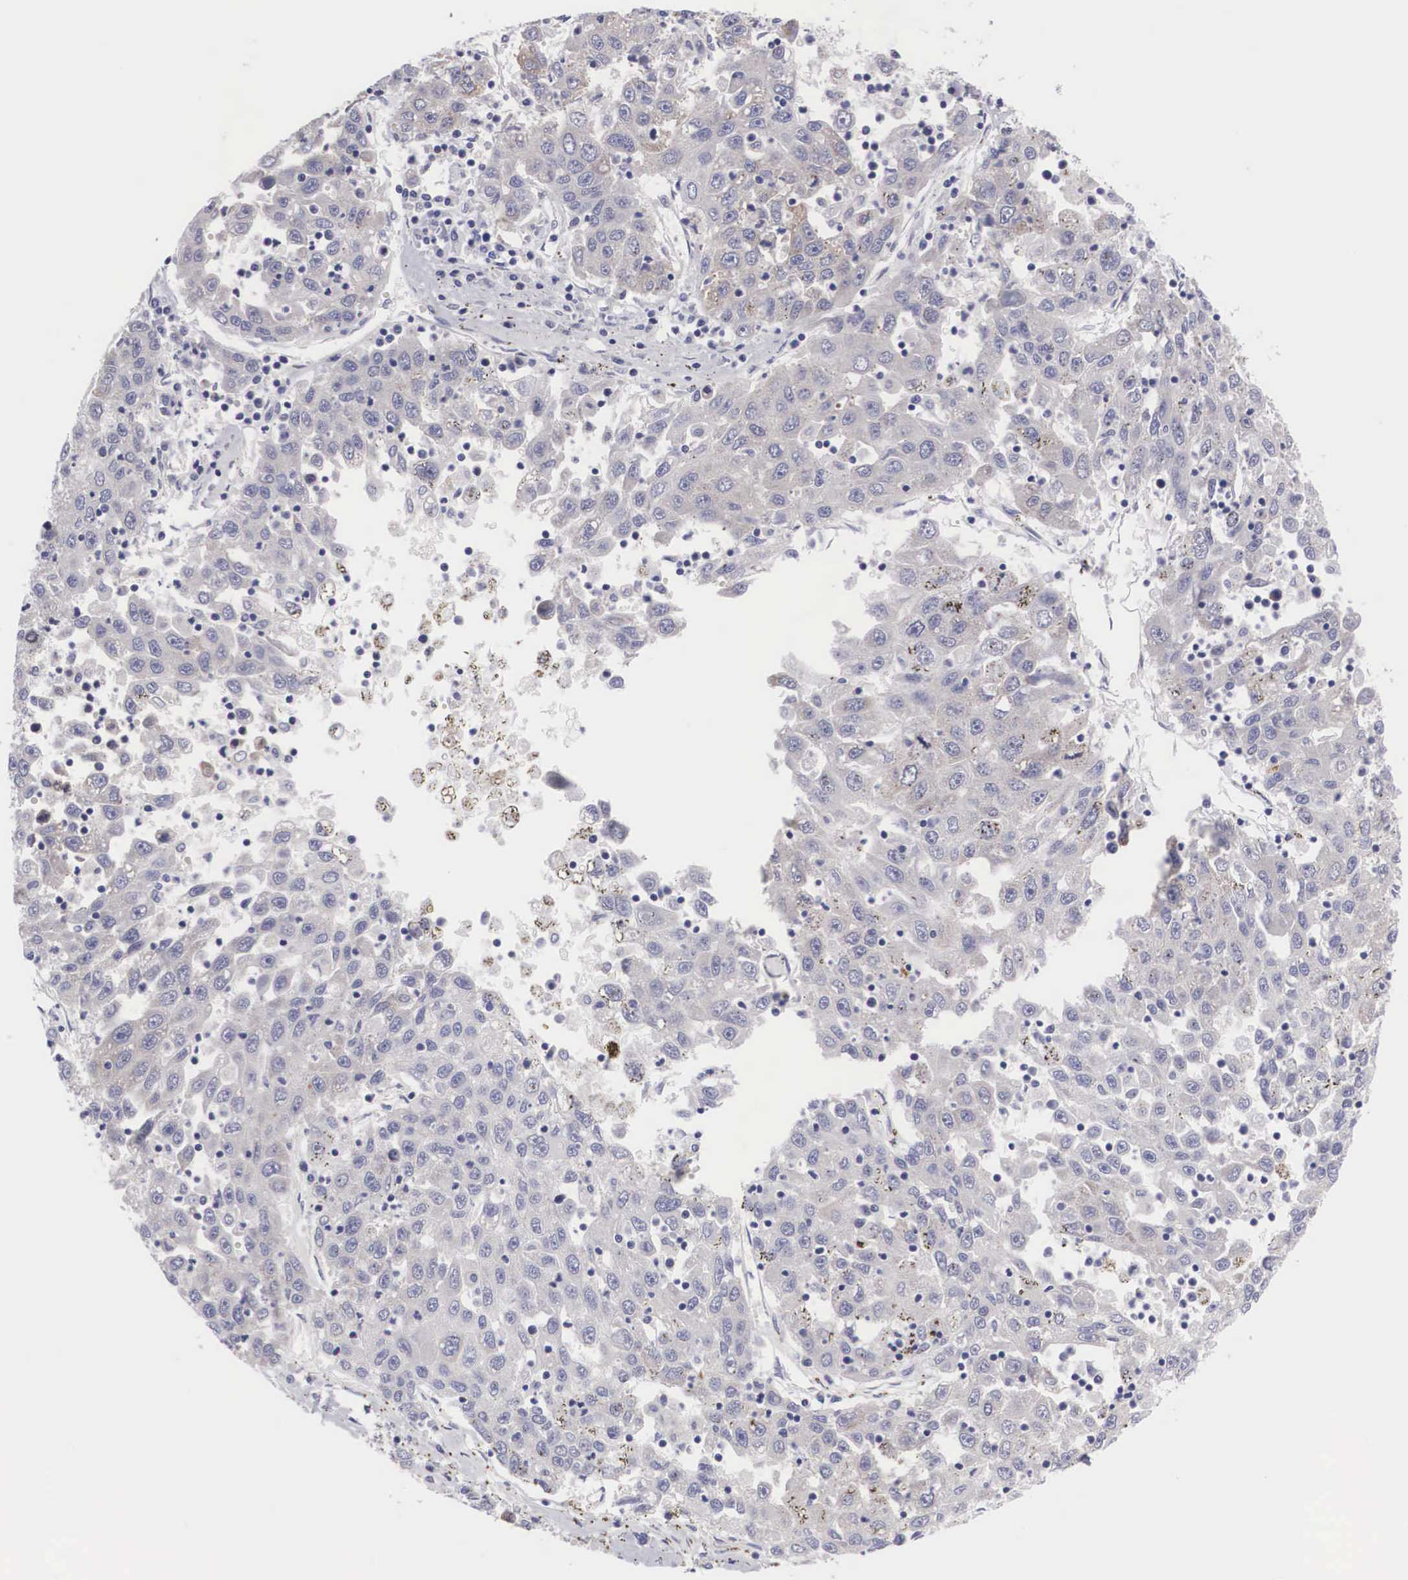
{"staining": {"intensity": "negative", "quantity": "none", "location": "none"}, "tissue": "liver cancer", "cell_type": "Tumor cells", "image_type": "cancer", "snomed": [{"axis": "morphology", "description": "Carcinoma, Hepatocellular, NOS"}, {"axis": "topography", "description": "Liver"}], "caption": "Hepatocellular carcinoma (liver) was stained to show a protein in brown. There is no significant positivity in tumor cells.", "gene": "TXLNG", "patient": {"sex": "male", "age": 49}}